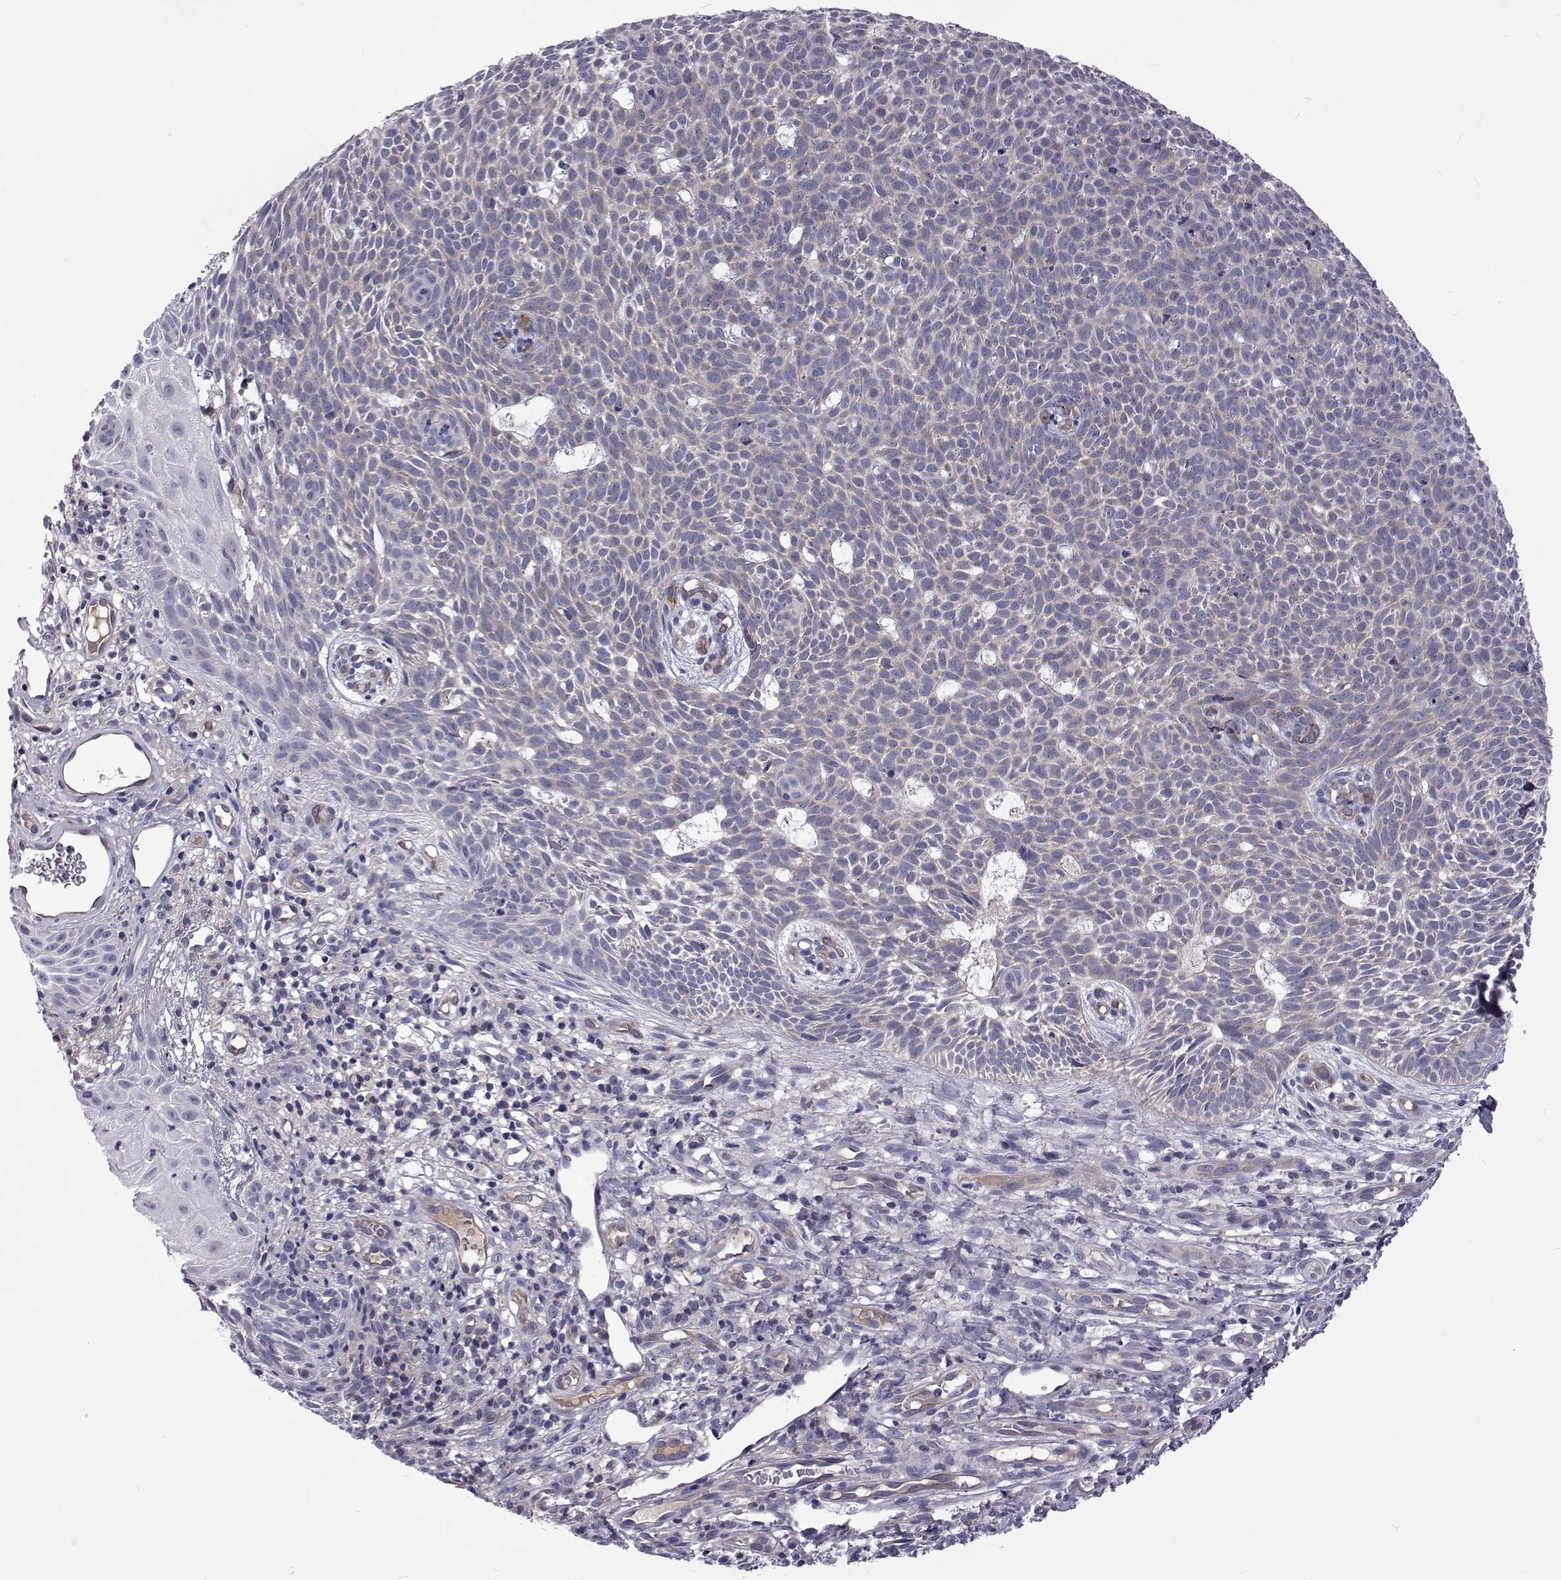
{"staining": {"intensity": "negative", "quantity": "none", "location": "none"}, "tissue": "skin cancer", "cell_type": "Tumor cells", "image_type": "cancer", "snomed": [{"axis": "morphology", "description": "Basal cell carcinoma"}, {"axis": "topography", "description": "Skin"}], "caption": "Tumor cells show no significant expression in skin cancer.", "gene": "TCF15", "patient": {"sex": "male", "age": 59}}